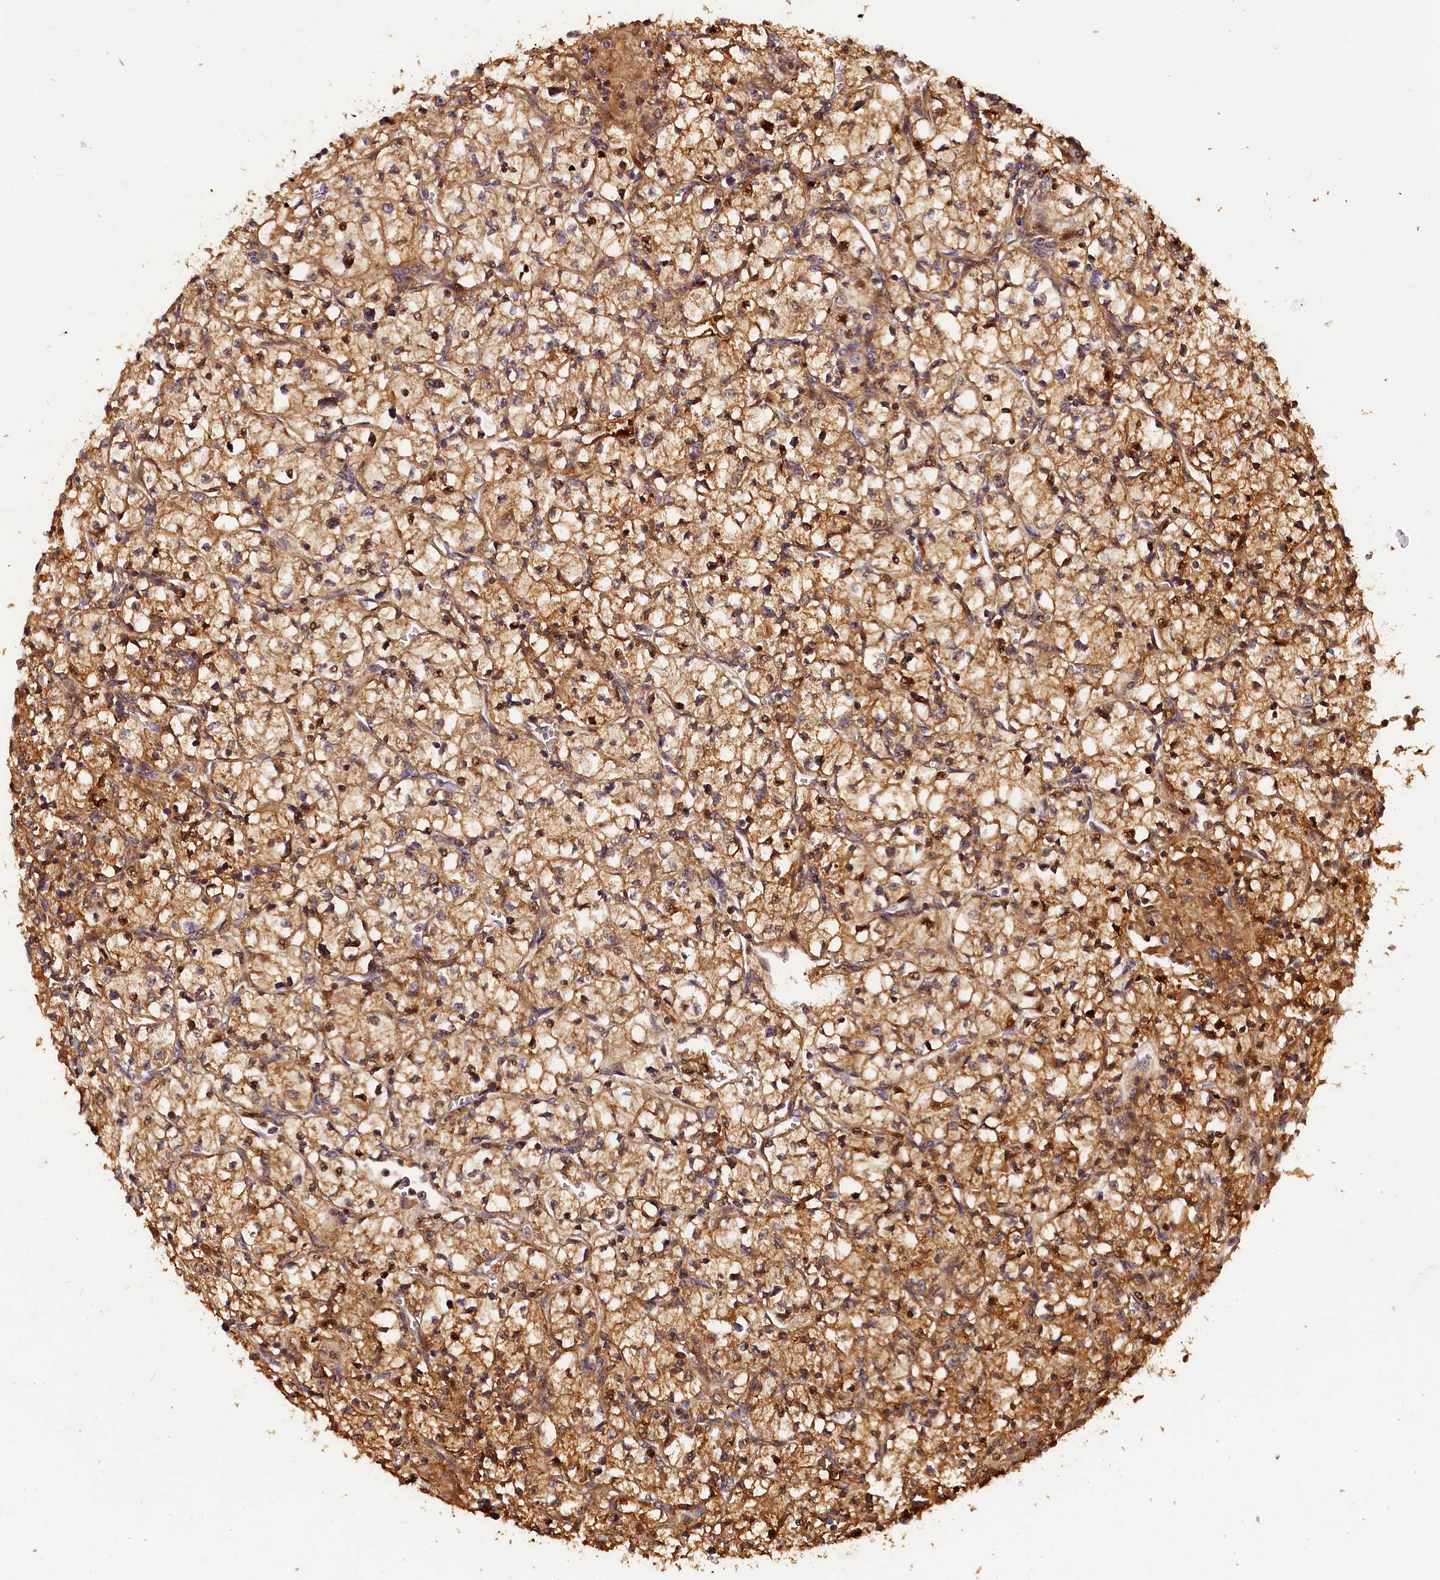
{"staining": {"intensity": "moderate", "quantity": ">75%", "location": "cytoplasmic/membranous"}, "tissue": "renal cancer", "cell_type": "Tumor cells", "image_type": "cancer", "snomed": [{"axis": "morphology", "description": "Adenocarcinoma, NOS"}, {"axis": "topography", "description": "Kidney"}], "caption": "Human renal cancer (adenocarcinoma) stained for a protein (brown) displays moderate cytoplasmic/membranous positive expression in about >75% of tumor cells.", "gene": "HMOX2", "patient": {"sex": "female", "age": 64}}